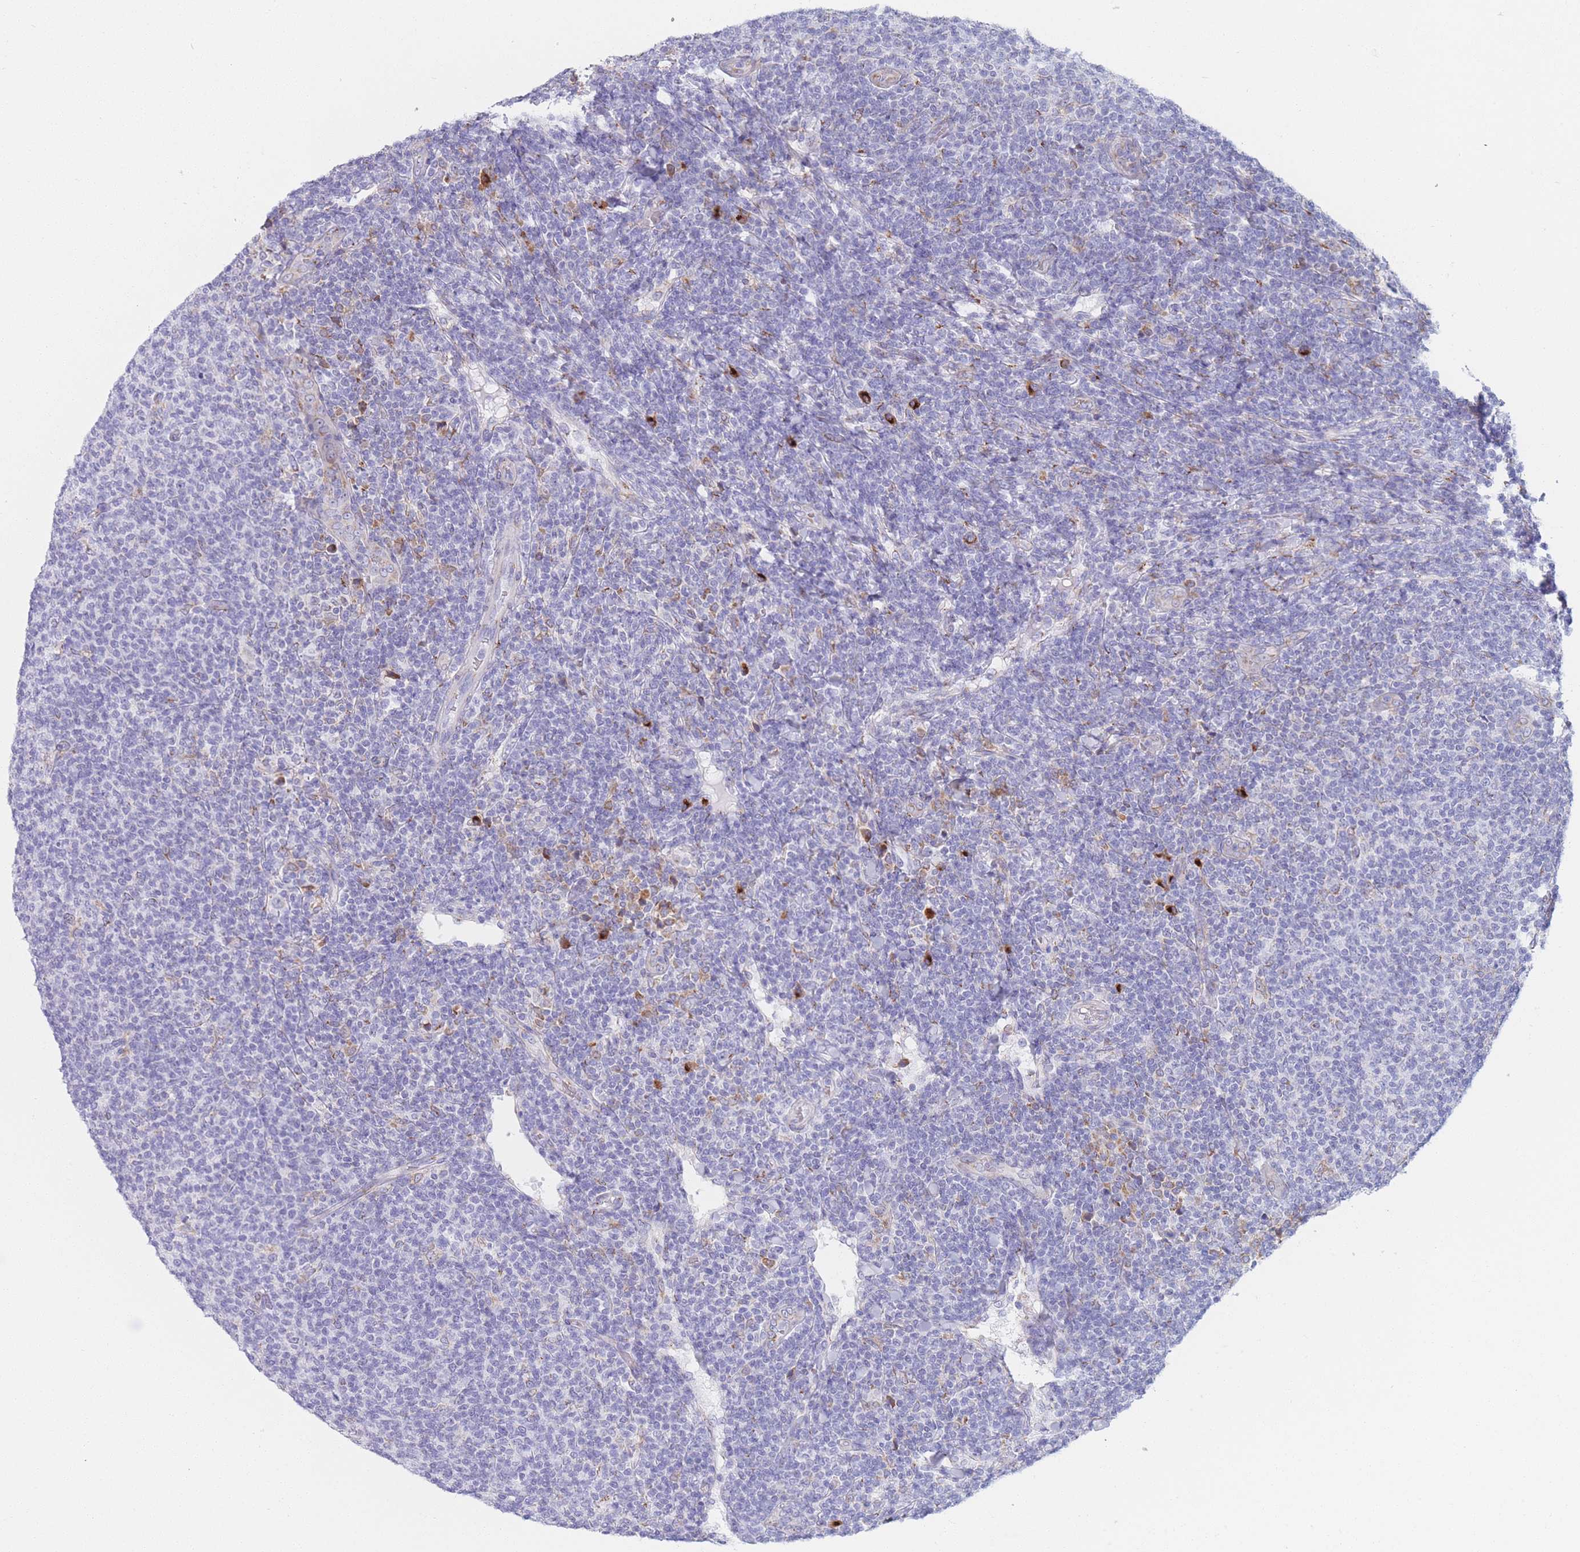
{"staining": {"intensity": "negative", "quantity": "none", "location": "none"}, "tissue": "lymphoma", "cell_type": "Tumor cells", "image_type": "cancer", "snomed": [{"axis": "morphology", "description": "Malignant lymphoma, non-Hodgkin's type, Low grade"}, {"axis": "topography", "description": "Lymph node"}], "caption": "This image is of malignant lymphoma, non-Hodgkin's type (low-grade) stained with immunohistochemistry (IHC) to label a protein in brown with the nuclei are counter-stained blue. There is no expression in tumor cells.", "gene": "MRPL30", "patient": {"sex": "male", "age": 66}}